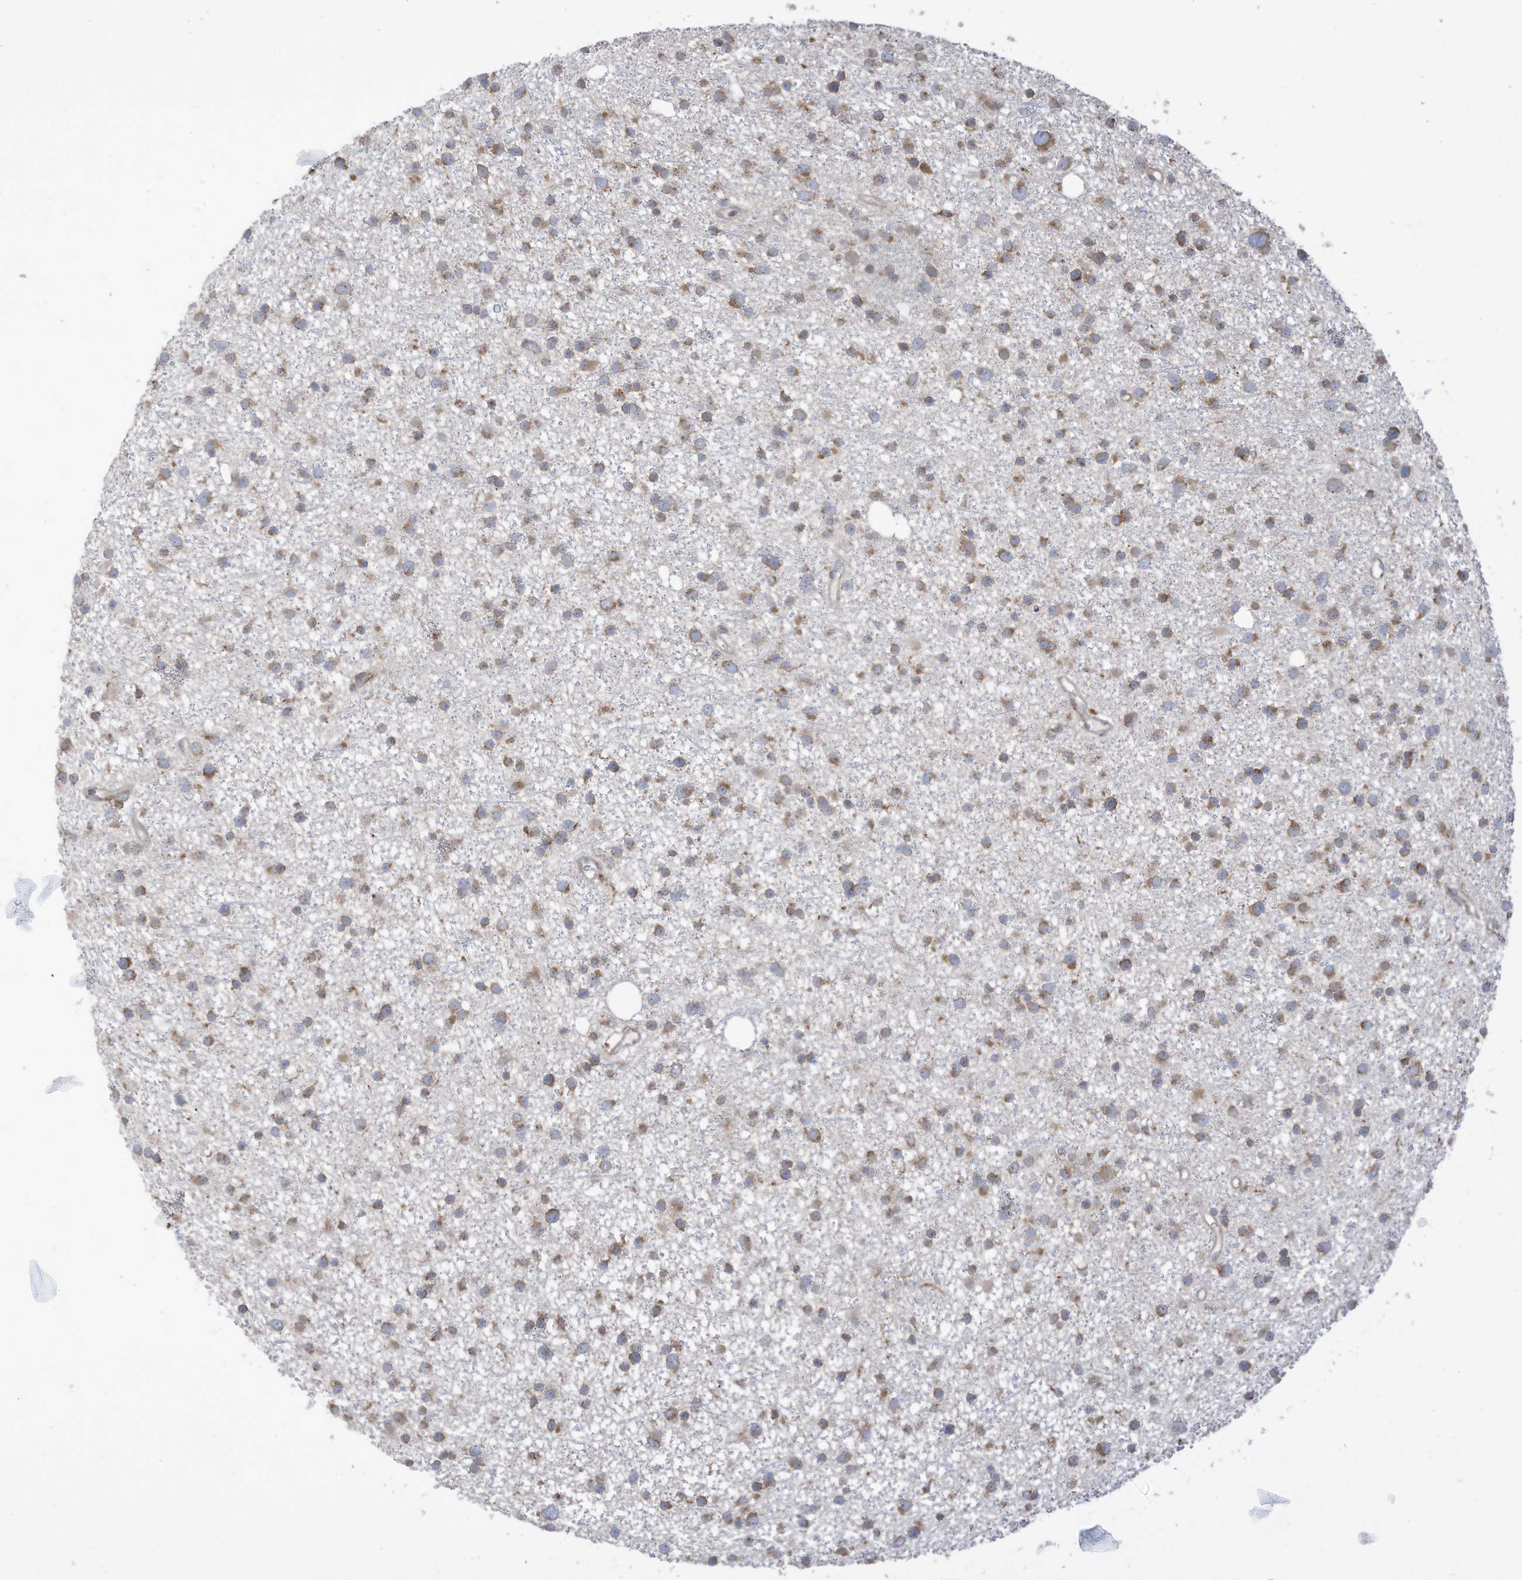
{"staining": {"intensity": "moderate", "quantity": ">75%", "location": "cytoplasmic/membranous"}, "tissue": "glioma", "cell_type": "Tumor cells", "image_type": "cancer", "snomed": [{"axis": "morphology", "description": "Glioma, malignant, Low grade"}, {"axis": "topography", "description": "Cerebral cortex"}], "caption": "Protein staining of glioma tissue displays moderate cytoplasmic/membranous expression in about >75% of tumor cells.", "gene": "TRNAU1AP", "patient": {"sex": "female", "age": 39}}